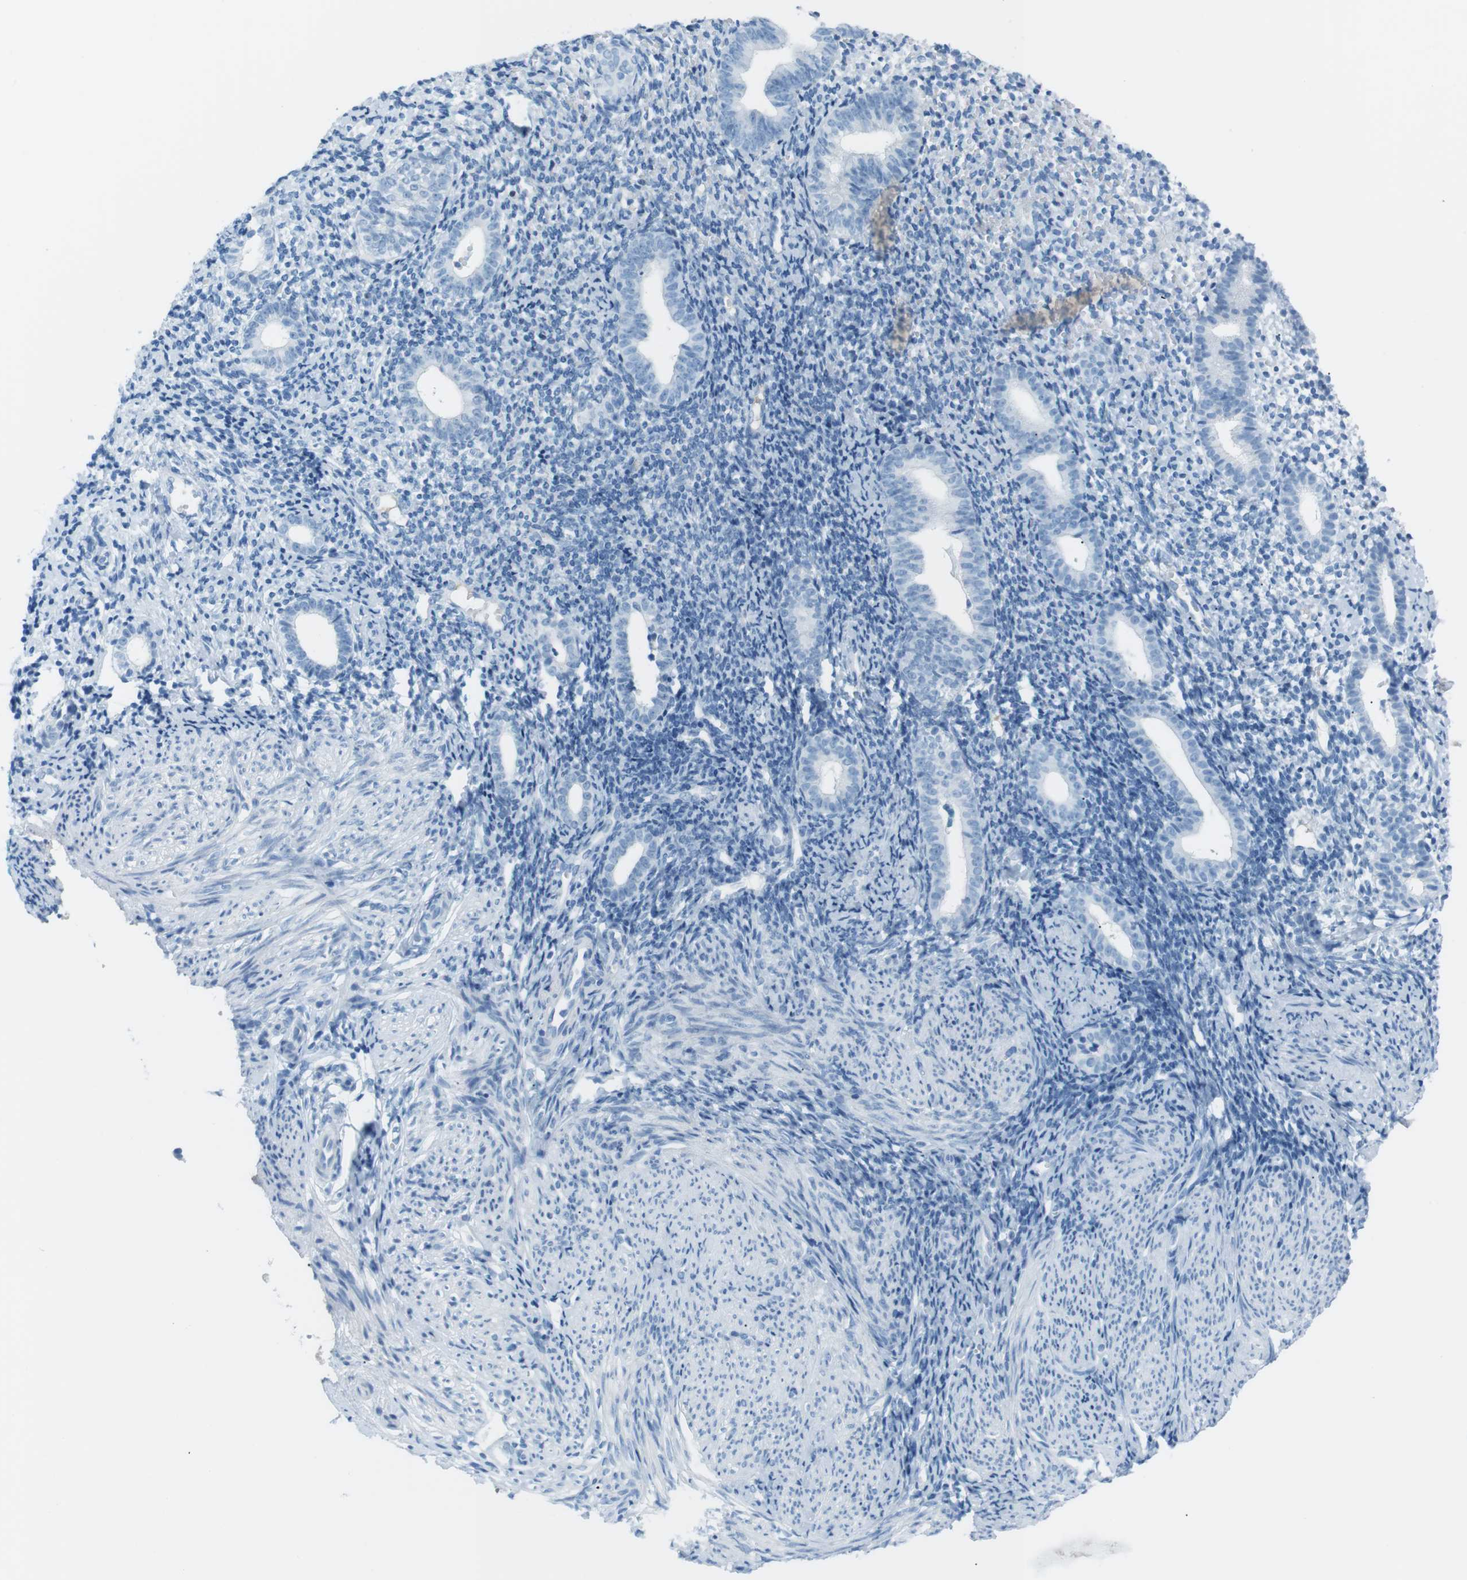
{"staining": {"intensity": "negative", "quantity": "none", "location": "none"}, "tissue": "endometrium", "cell_type": "Cells in endometrial stroma", "image_type": "normal", "snomed": [{"axis": "morphology", "description": "Normal tissue, NOS"}, {"axis": "topography", "description": "Endometrium"}], "caption": "Cells in endometrial stroma show no significant expression in normal endometrium. Nuclei are stained in blue.", "gene": "AZGP1", "patient": {"sex": "female", "age": 50}}